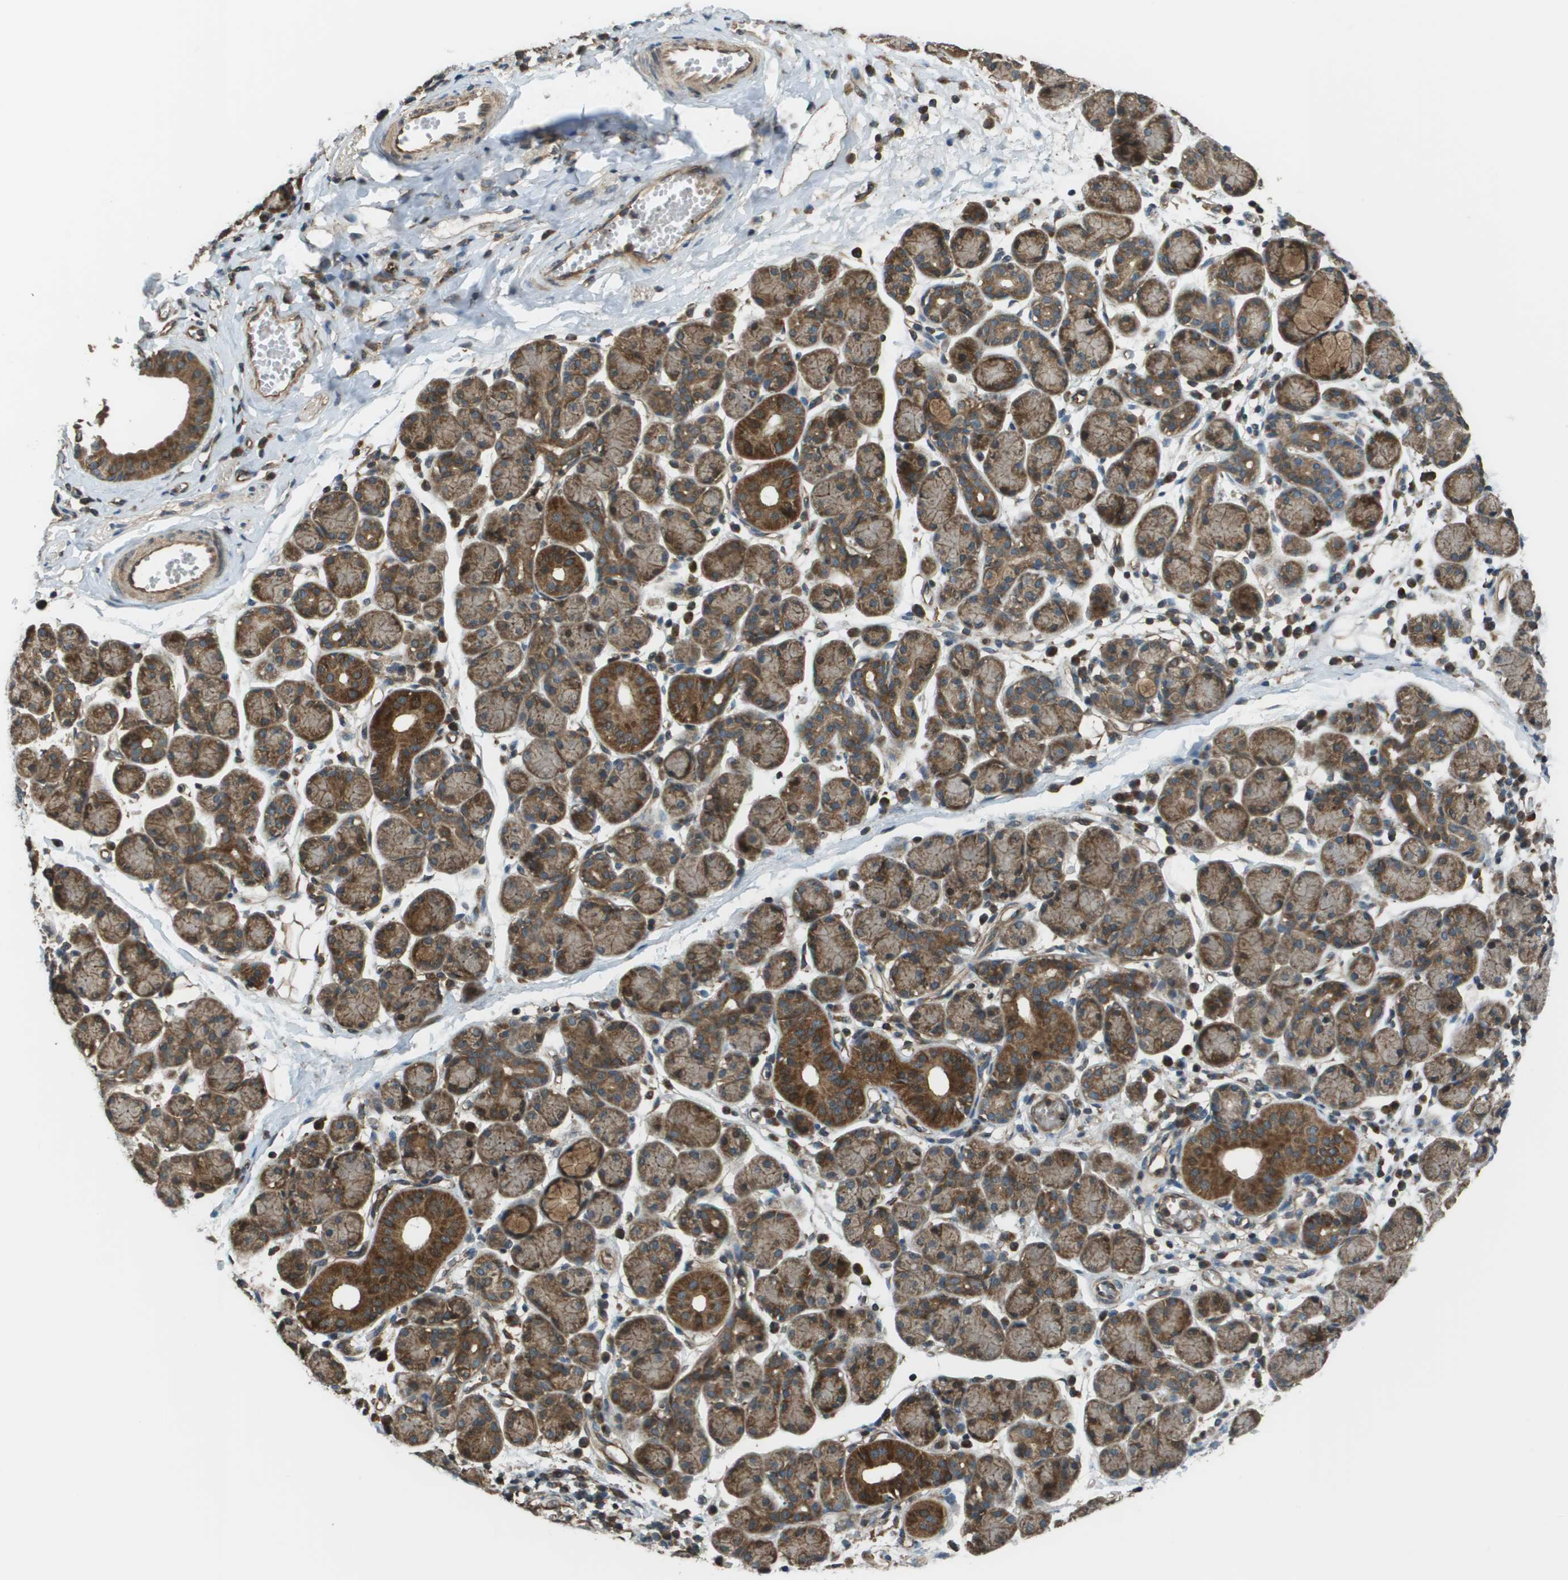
{"staining": {"intensity": "moderate", "quantity": ">75%", "location": "cytoplasmic/membranous"}, "tissue": "salivary gland", "cell_type": "Glandular cells", "image_type": "normal", "snomed": [{"axis": "morphology", "description": "Normal tissue, NOS"}, {"axis": "morphology", "description": "Inflammation, NOS"}, {"axis": "topography", "description": "Lymph node"}, {"axis": "topography", "description": "Salivary gland"}], "caption": "Immunohistochemistry (DAB (3,3'-diaminobenzidine)) staining of benign human salivary gland exhibits moderate cytoplasmic/membranous protein expression in approximately >75% of glandular cells.", "gene": "PLPBP", "patient": {"sex": "male", "age": 3}}